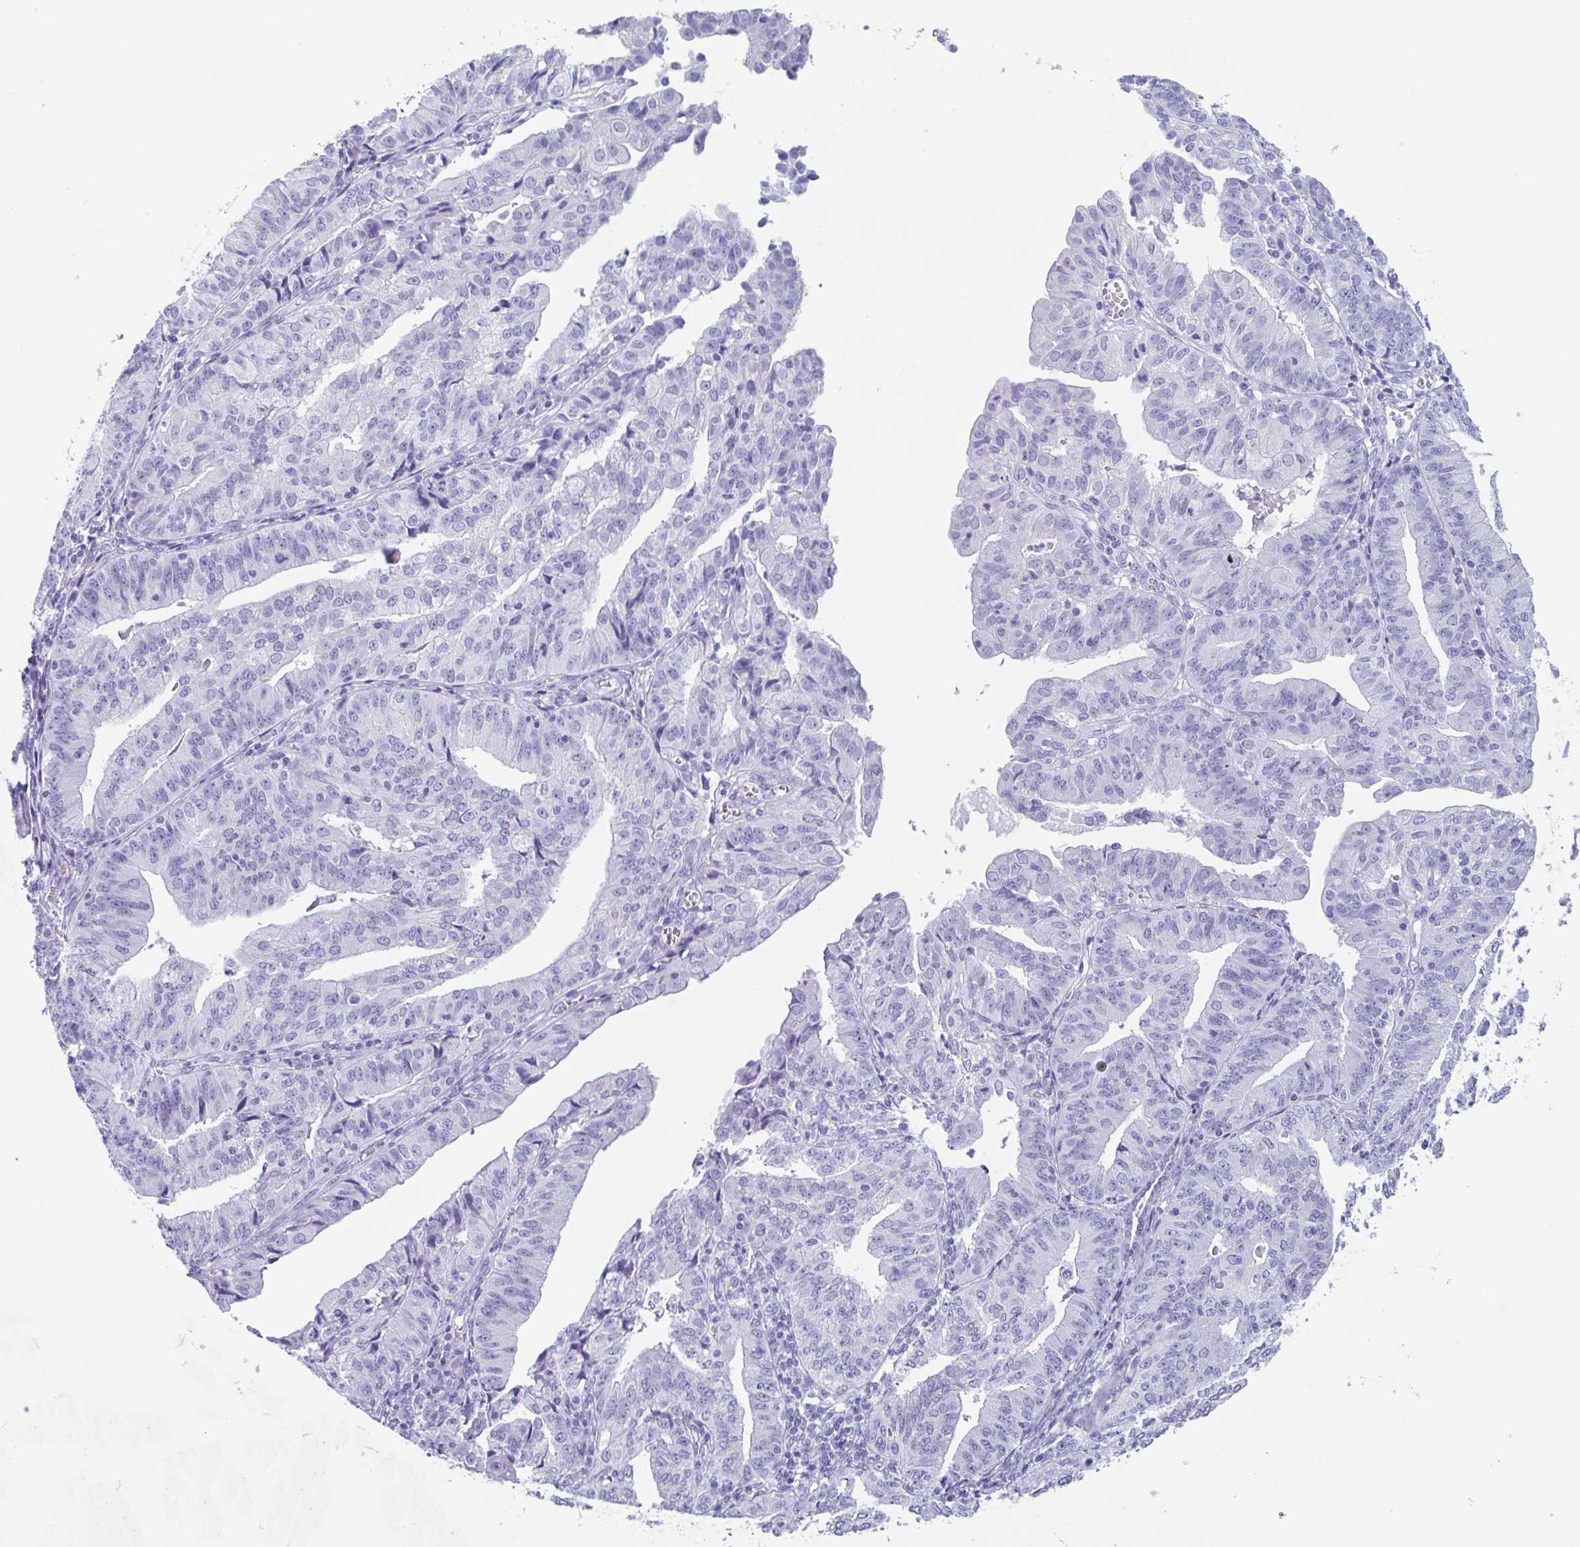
{"staining": {"intensity": "negative", "quantity": "none", "location": "none"}, "tissue": "endometrial cancer", "cell_type": "Tumor cells", "image_type": "cancer", "snomed": [{"axis": "morphology", "description": "Adenocarcinoma, NOS"}, {"axis": "topography", "description": "Endometrium"}], "caption": "Immunohistochemistry of endometrial cancer reveals no staining in tumor cells.", "gene": "TAS2R41", "patient": {"sex": "female", "age": 56}}